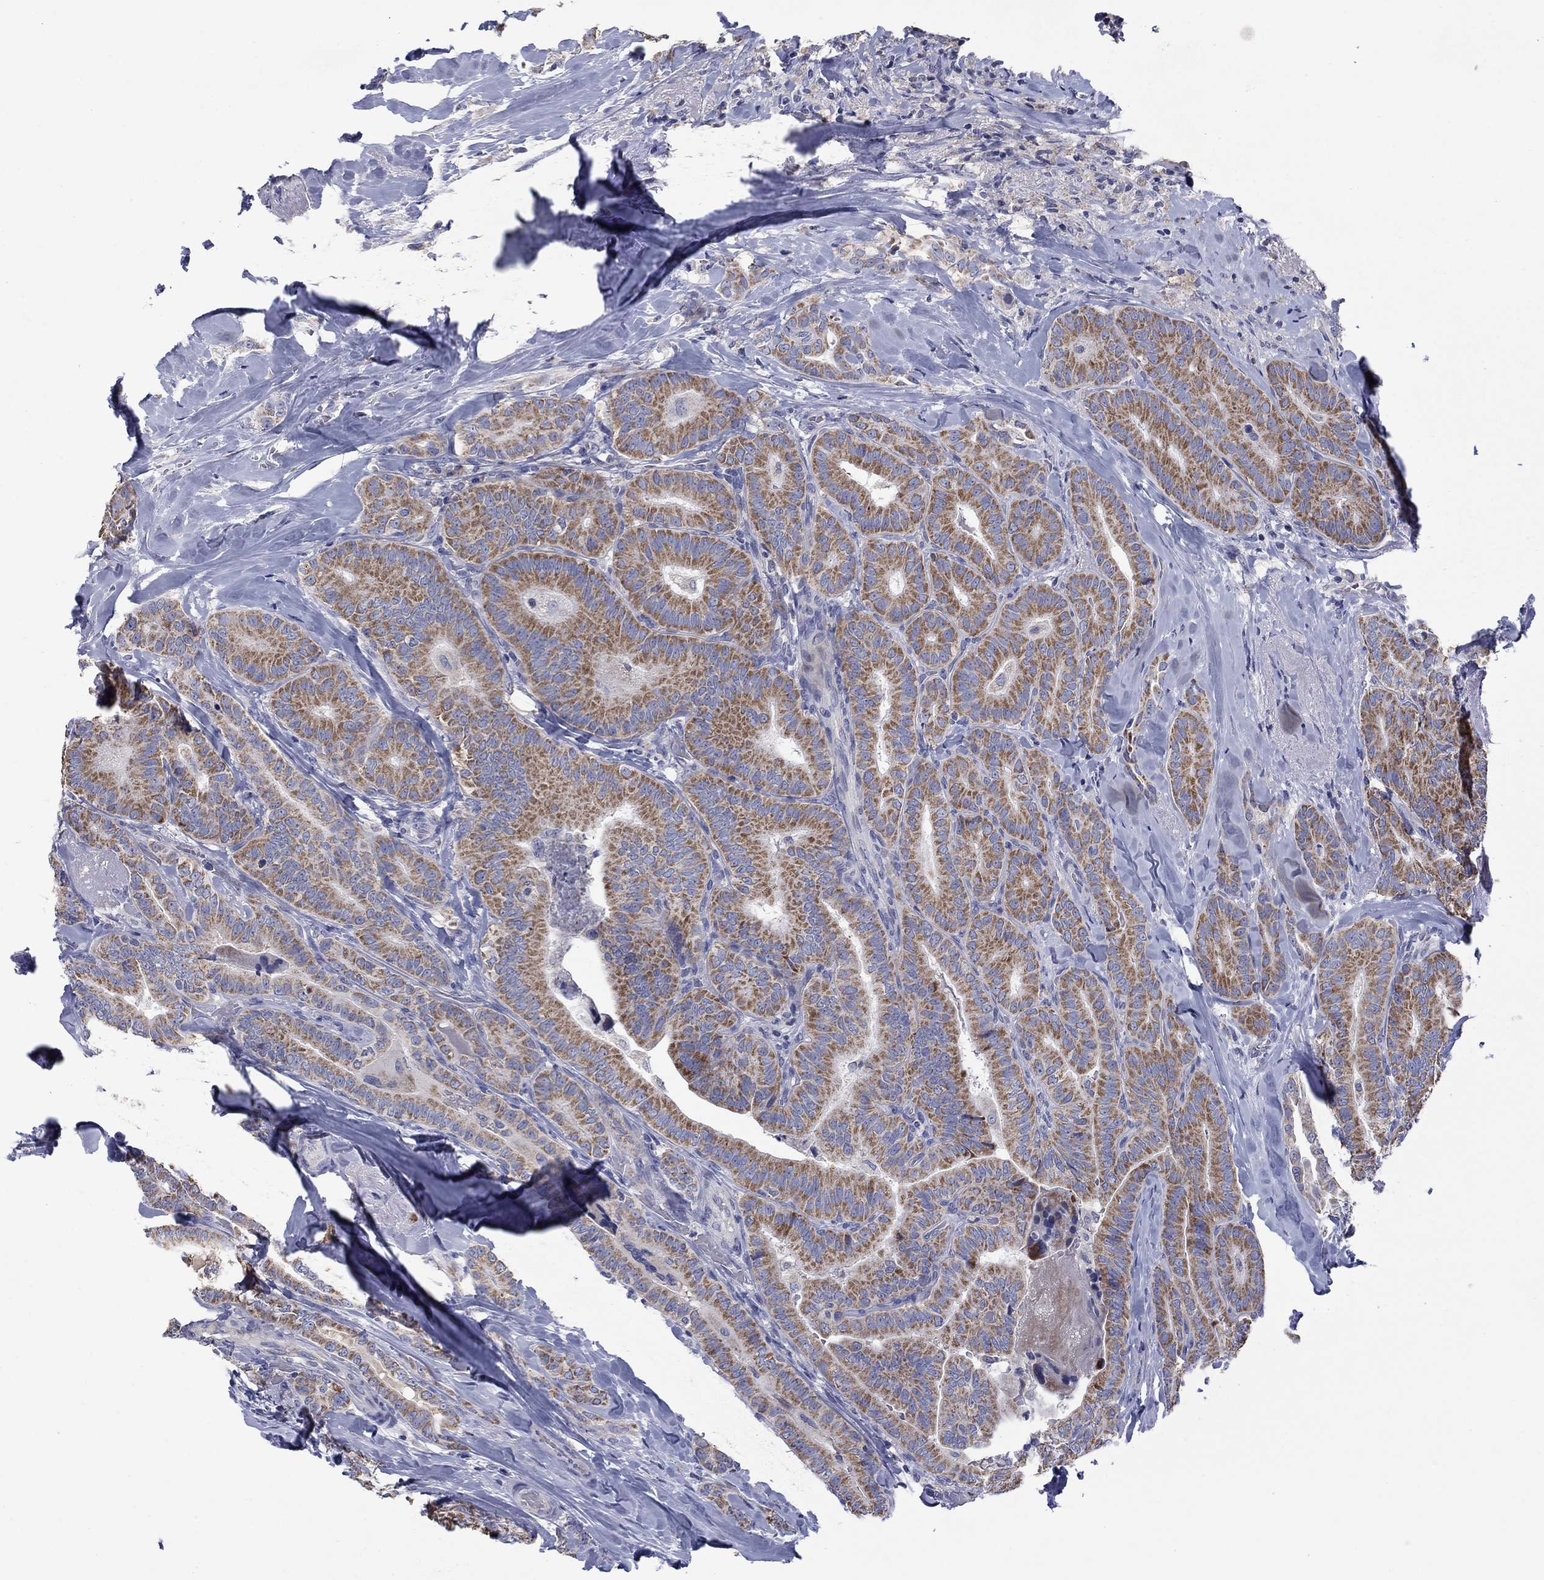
{"staining": {"intensity": "moderate", "quantity": ">75%", "location": "cytoplasmic/membranous"}, "tissue": "thyroid cancer", "cell_type": "Tumor cells", "image_type": "cancer", "snomed": [{"axis": "morphology", "description": "Papillary adenocarcinoma, NOS"}, {"axis": "topography", "description": "Thyroid gland"}], "caption": "A brown stain highlights moderate cytoplasmic/membranous positivity of a protein in thyroid cancer (papillary adenocarcinoma) tumor cells.", "gene": "FRK", "patient": {"sex": "male", "age": 61}}